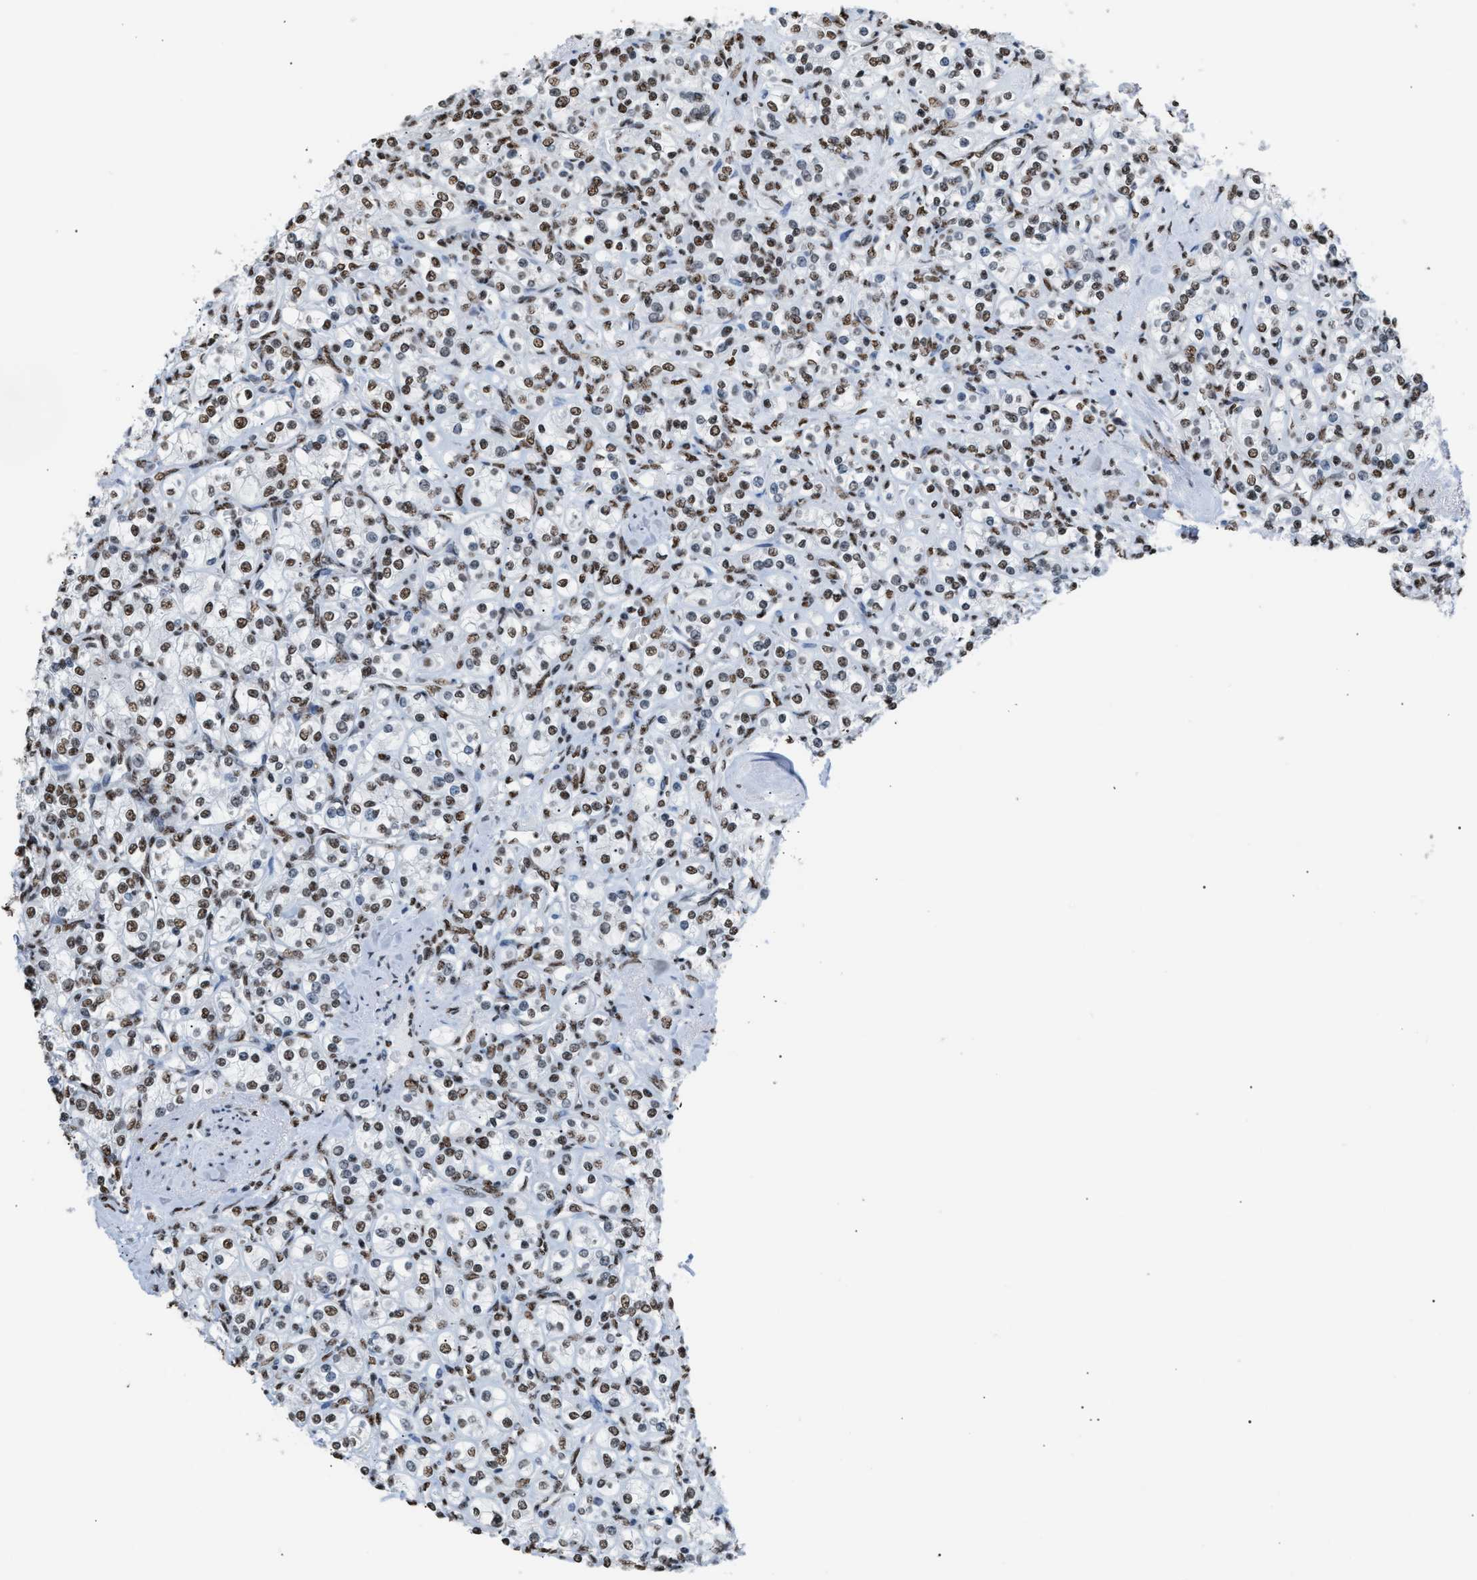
{"staining": {"intensity": "moderate", "quantity": ">75%", "location": "nuclear"}, "tissue": "renal cancer", "cell_type": "Tumor cells", "image_type": "cancer", "snomed": [{"axis": "morphology", "description": "Adenocarcinoma, NOS"}, {"axis": "topography", "description": "Kidney"}], "caption": "Human renal cancer (adenocarcinoma) stained with a protein marker reveals moderate staining in tumor cells.", "gene": "CCAR2", "patient": {"sex": "male", "age": 77}}